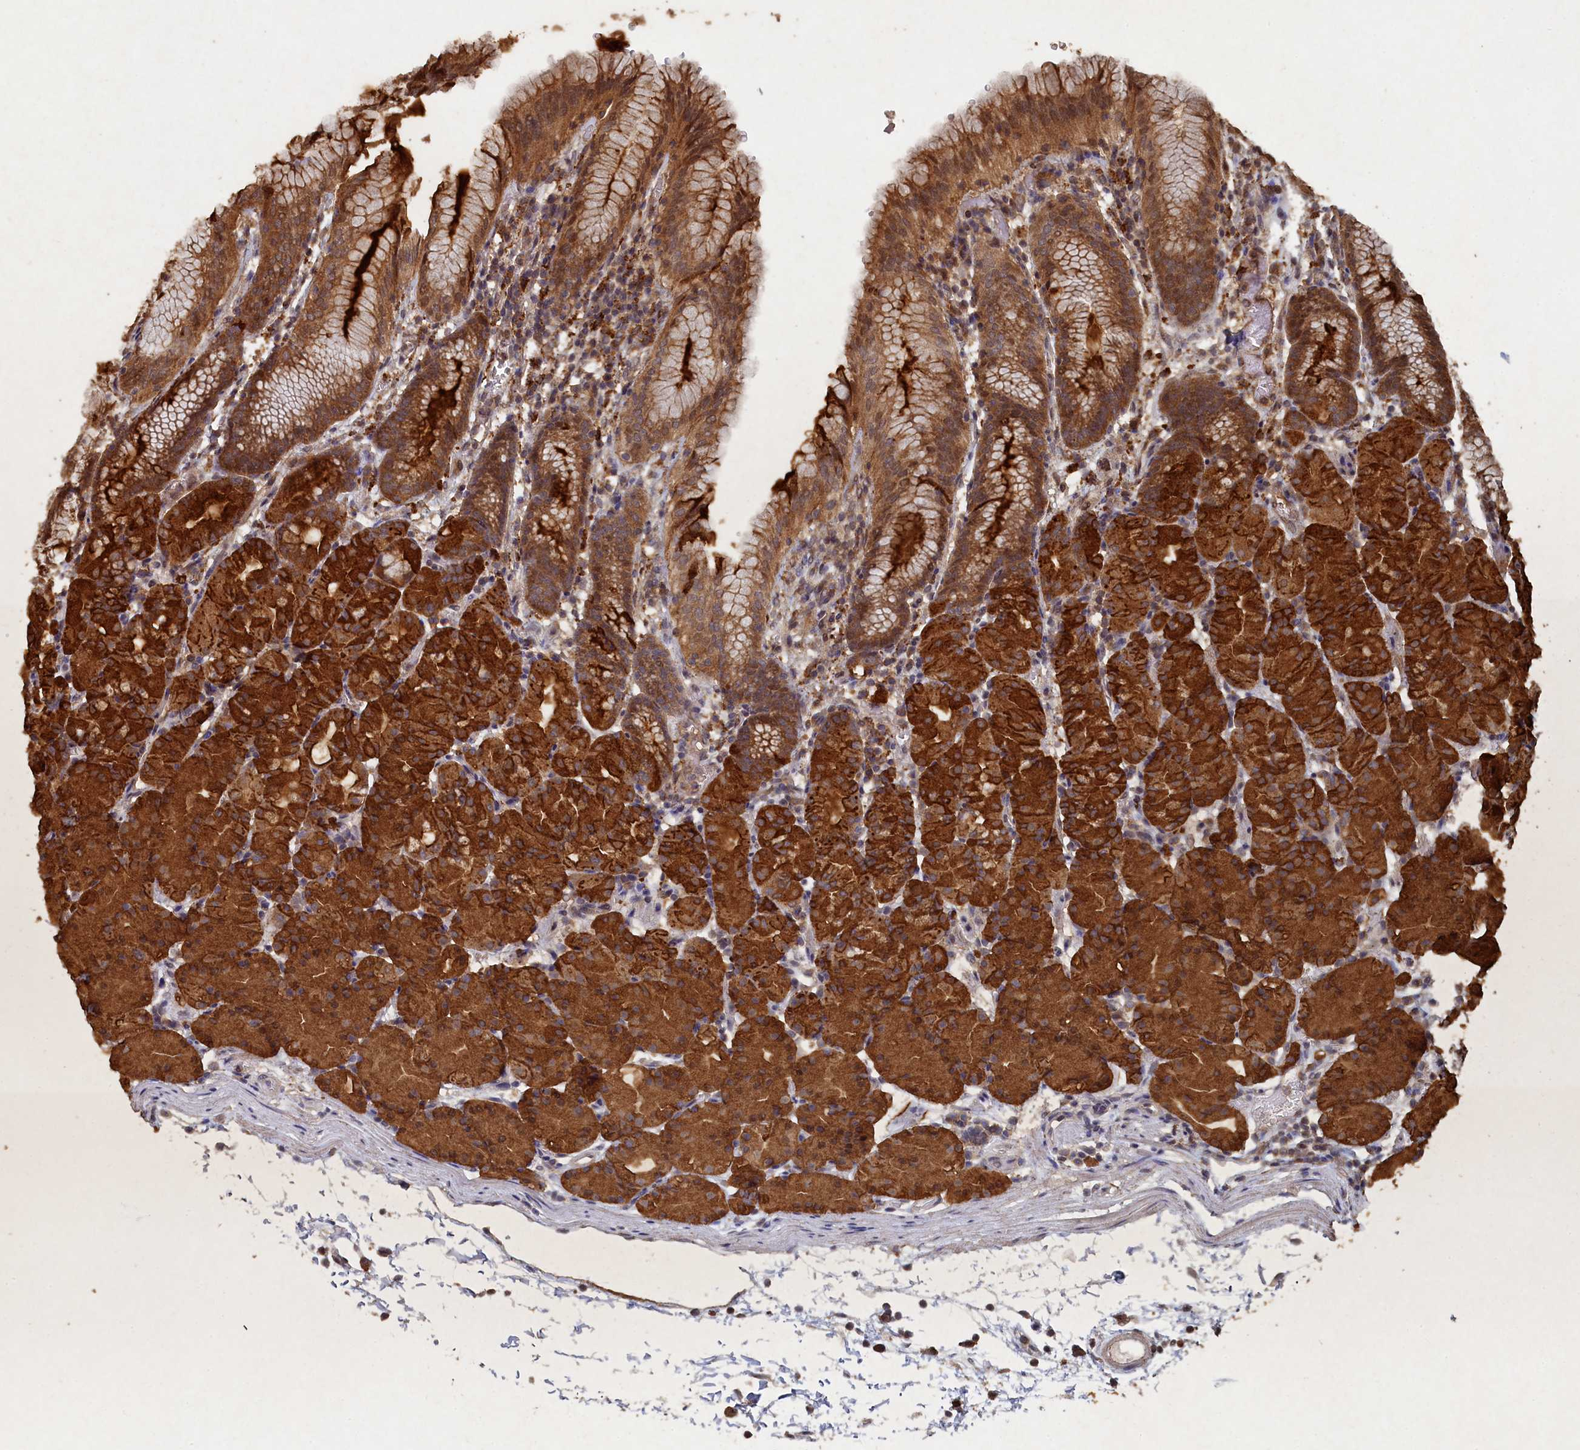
{"staining": {"intensity": "strong", "quantity": ">75%", "location": "cytoplasmic/membranous"}, "tissue": "stomach", "cell_type": "Glandular cells", "image_type": "normal", "snomed": [{"axis": "morphology", "description": "Normal tissue, NOS"}, {"axis": "topography", "description": "Stomach, upper"}], "caption": "High-power microscopy captured an immunohistochemistry (IHC) histopathology image of unremarkable stomach, revealing strong cytoplasmic/membranous positivity in about >75% of glandular cells.", "gene": "PIGN", "patient": {"sex": "male", "age": 48}}